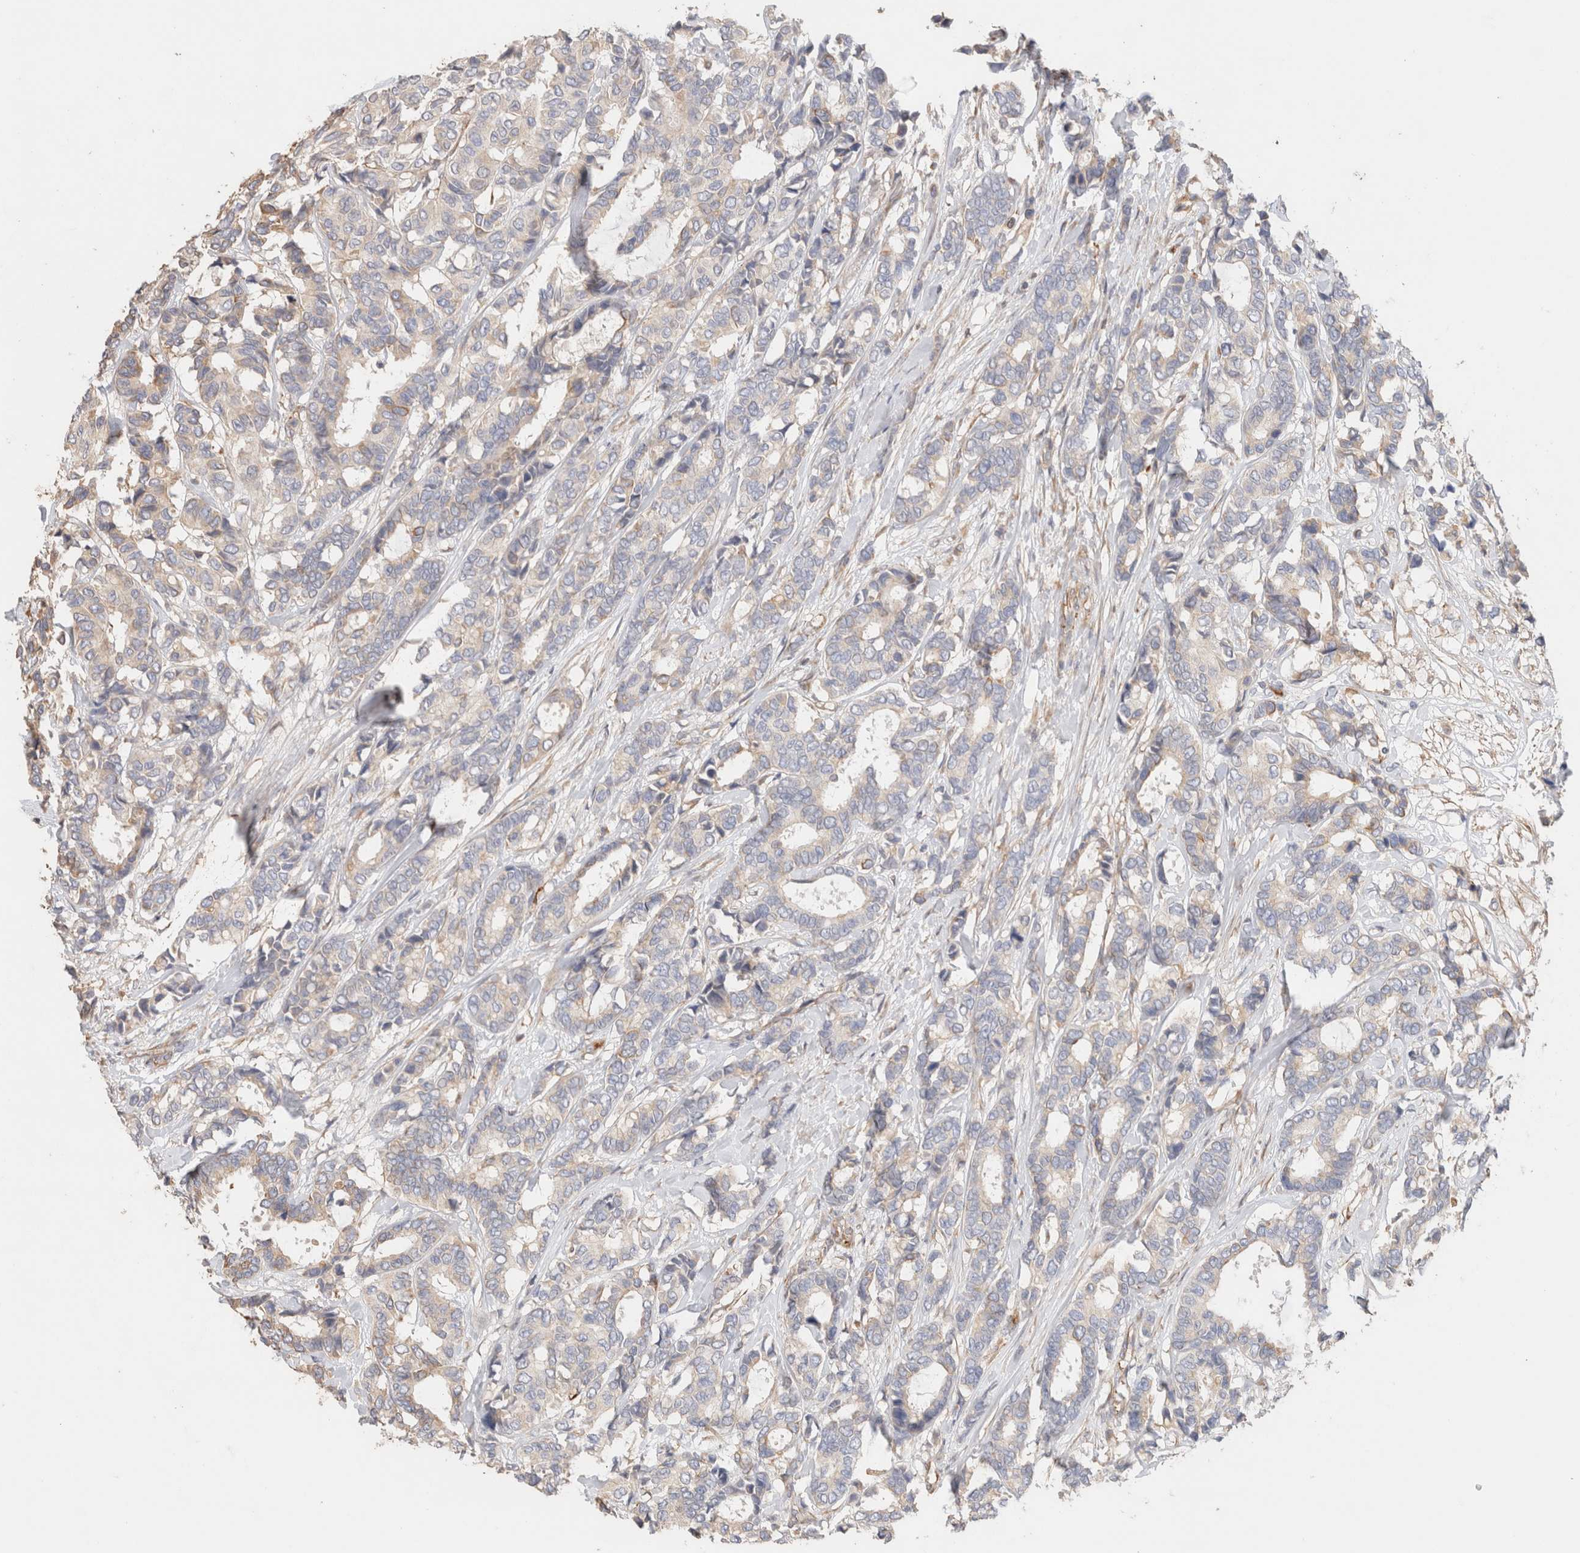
{"staining": {"intensity": "weak", "quantity": "<25%", "location": "cytoplasmic/membranous"}, "tissue": "breast cancer", "cell_type": "Tumor cells", "image_type": "cancer", "snomed": [{"axis": "morphology", "description": "Duct carcinoma"}, {"axis": "topography", "description": "Breast"}], "caption": "Micrograph shows no significant protein positivity in tumor cells of breast cancer. Nuclei are stained in blue.", "gene": "PROS1", "patient": {"sex": "female", "age": 87}}